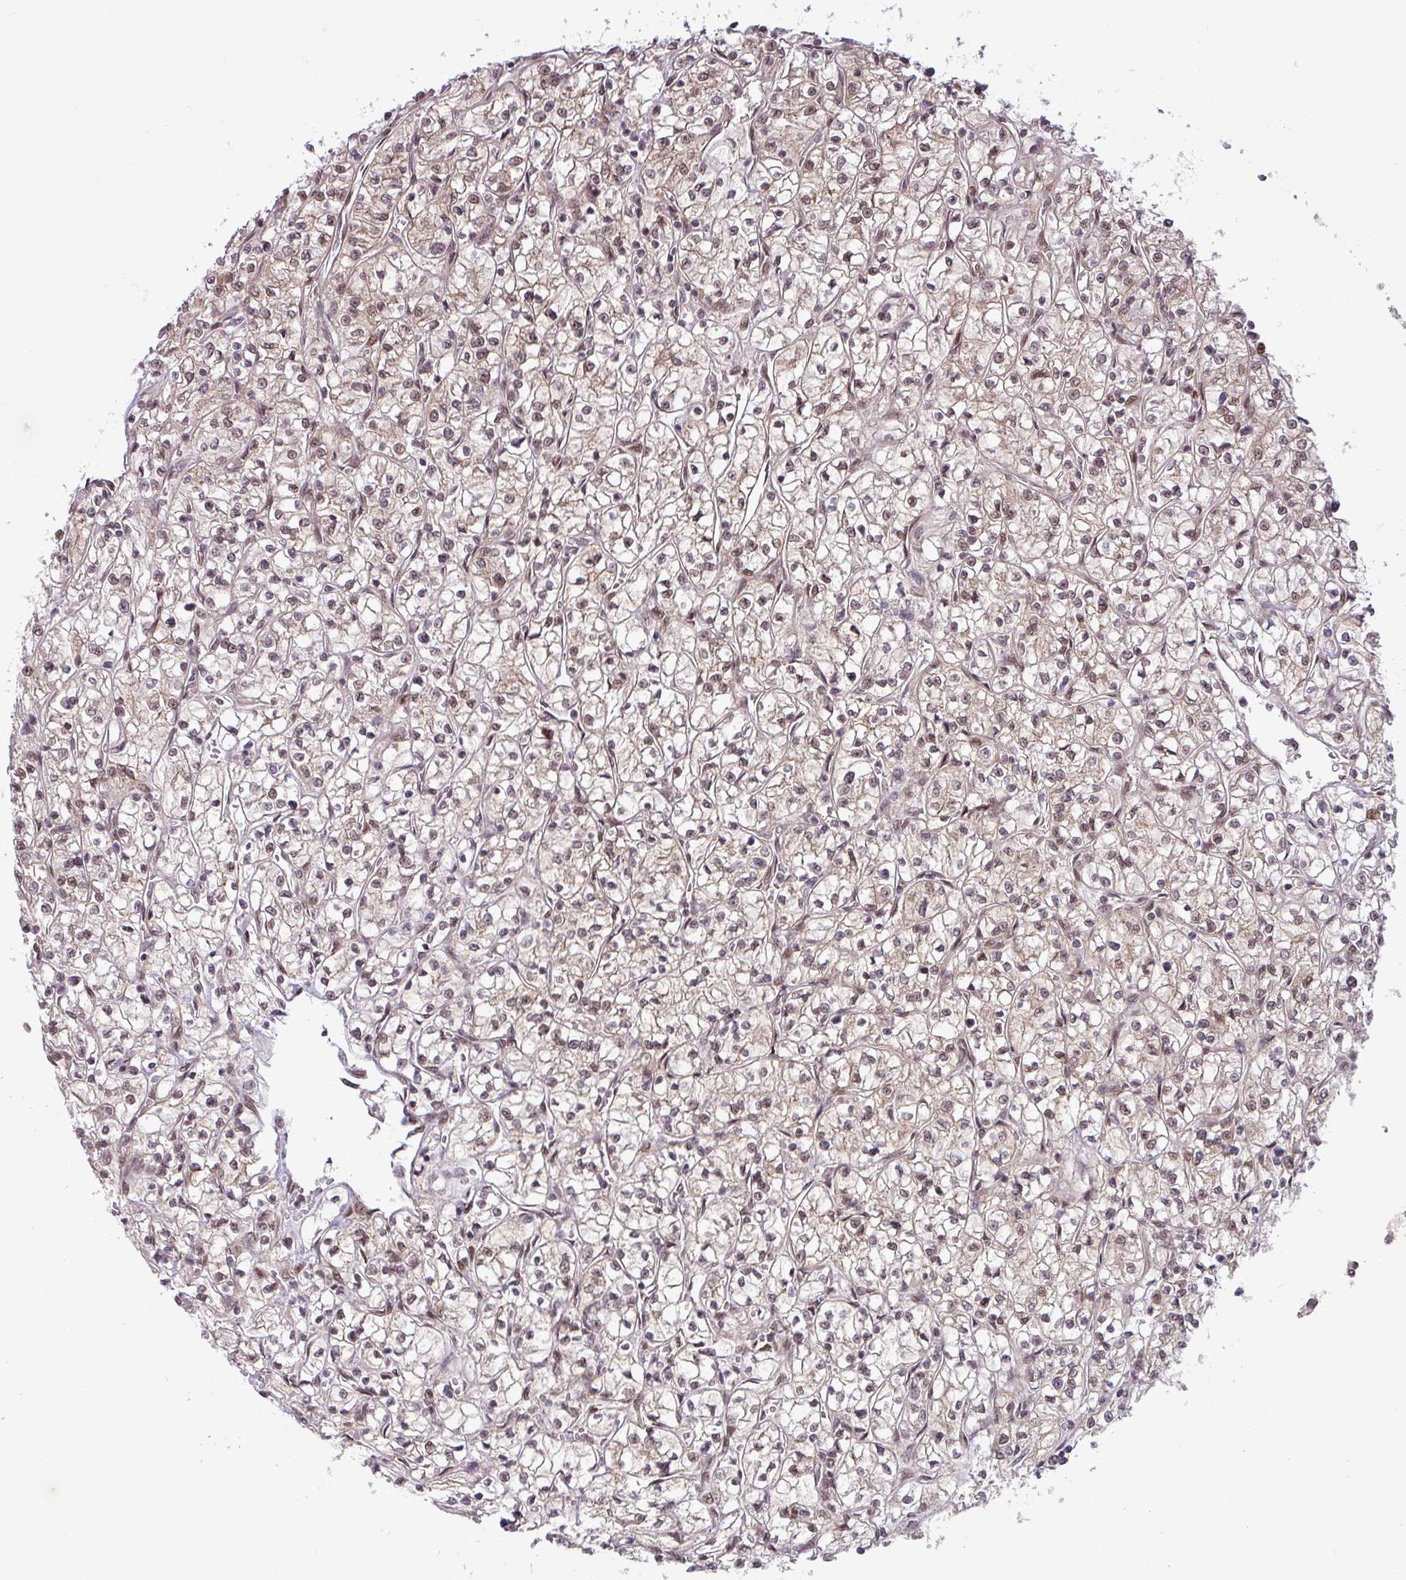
{"staining": {"intensity": "moderate", "quantity": ">75%", "location": "nuclear"}, "tissue": "renal cancer", "cell_type": "Tumor cells", "image_type": "cancer", "snomed": [{"axis": "morphology", "description": "Adenocarcinoma, NOS"}, {"axis": "topography", "description": "Kidney"}], "caption": "IHC (DAB (3,3'-diaminobenzidine)) staining of renal adenocarcinoma shows moderate nuclear protein expression in about >75% of tumor cells.", "gene": "SRSF2", "patient": {"sex": "female", "age": 64}}